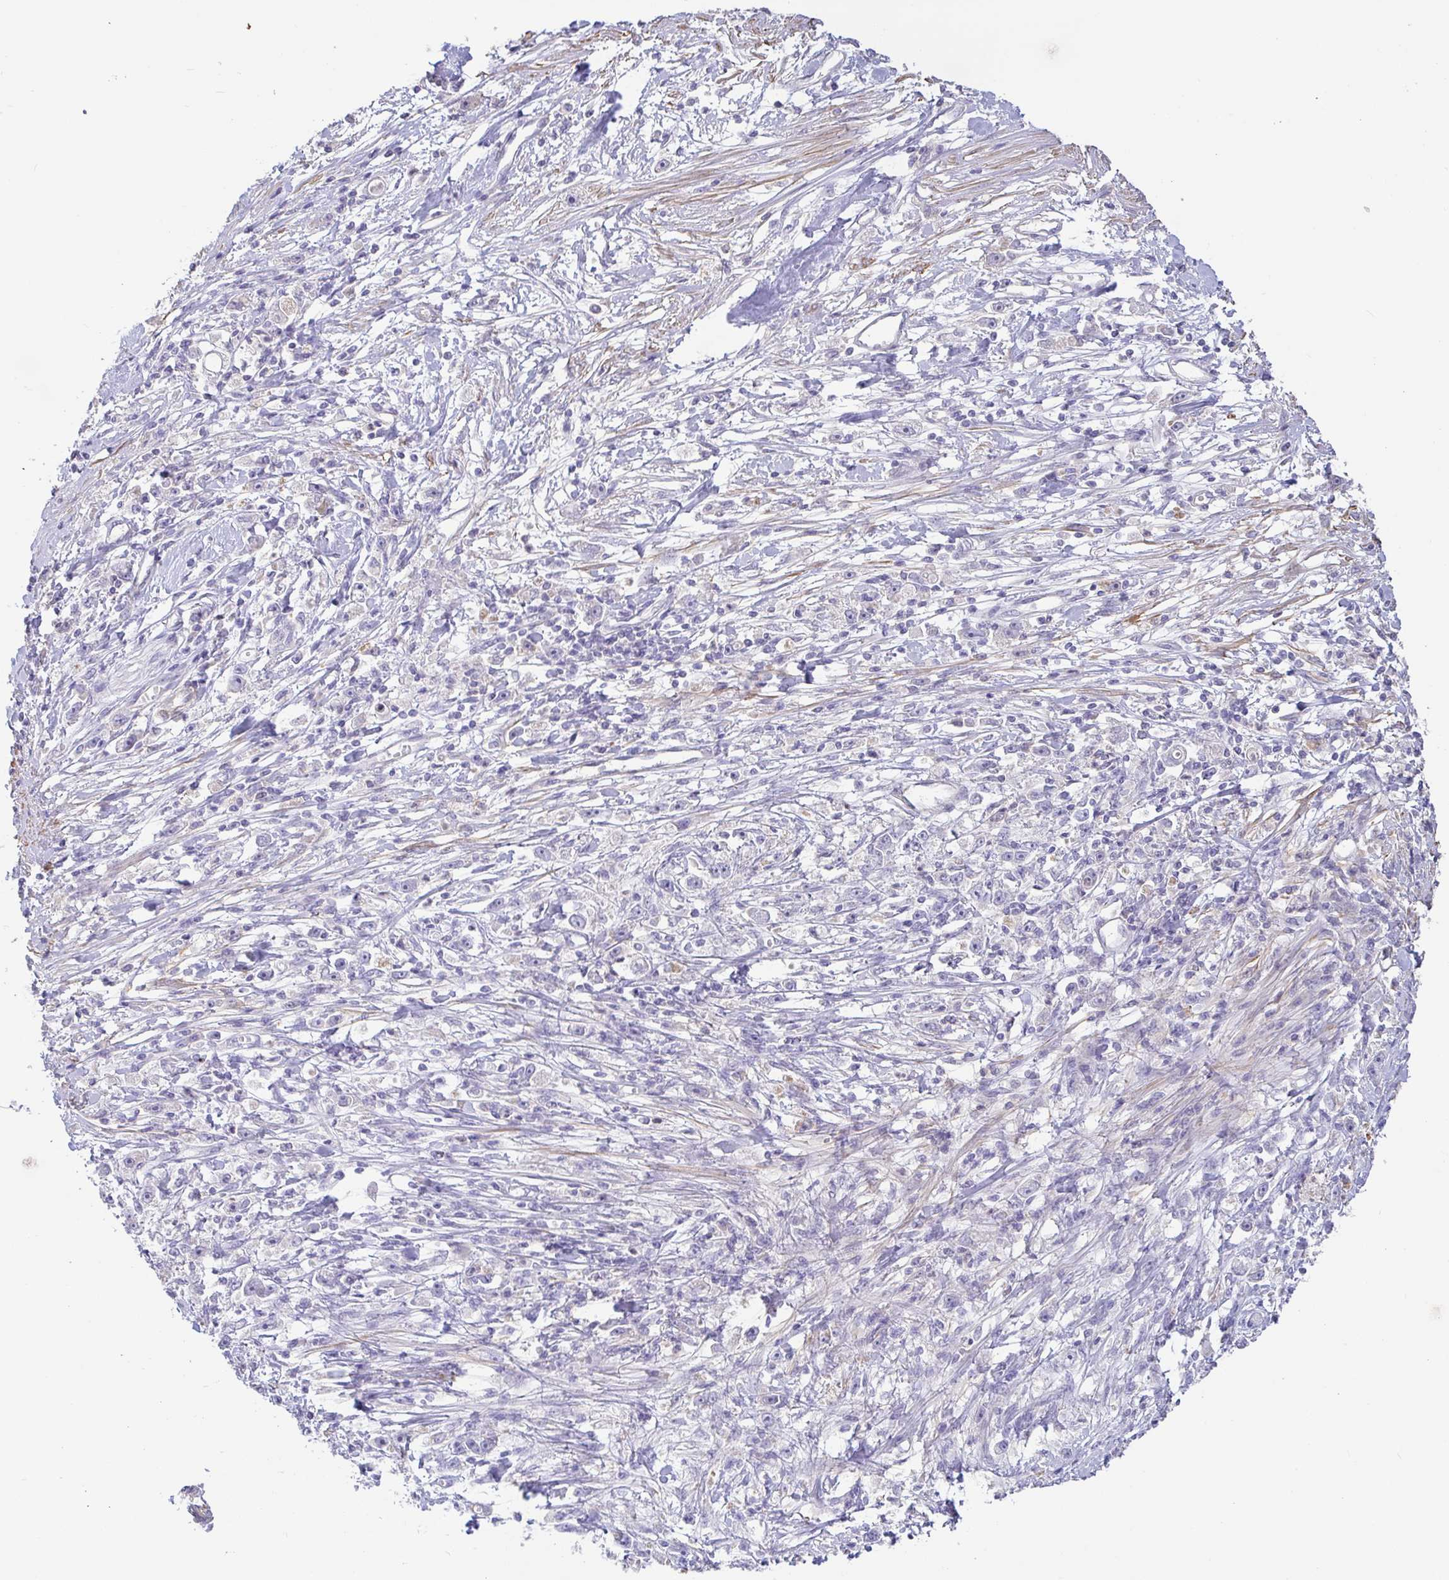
{"staining": {"intensity": "negative", "quantity": "none", "location": "none"}, "tissue": "stomach cancer", "cell_type": "Tumor cells", "image_type": "cancer", "snomed": [{"axis": "morphology", "description": "Adenocarcinoma, NOS"}, {"axis": "topography", "description": "Stomach"}], "caption": "Immunohistochemistry (IHC) photomicrograph of human stomach adenocarcinoma stained for a protein (brown), which exhibits no expression in tumor cells. (DAB (3,3'-diaminobenzidine) immunohistochemistry (IHC) with hematoxylin counter stain).", "gene": "PYGM", "patient": {"sex": "female", "age": 59}}